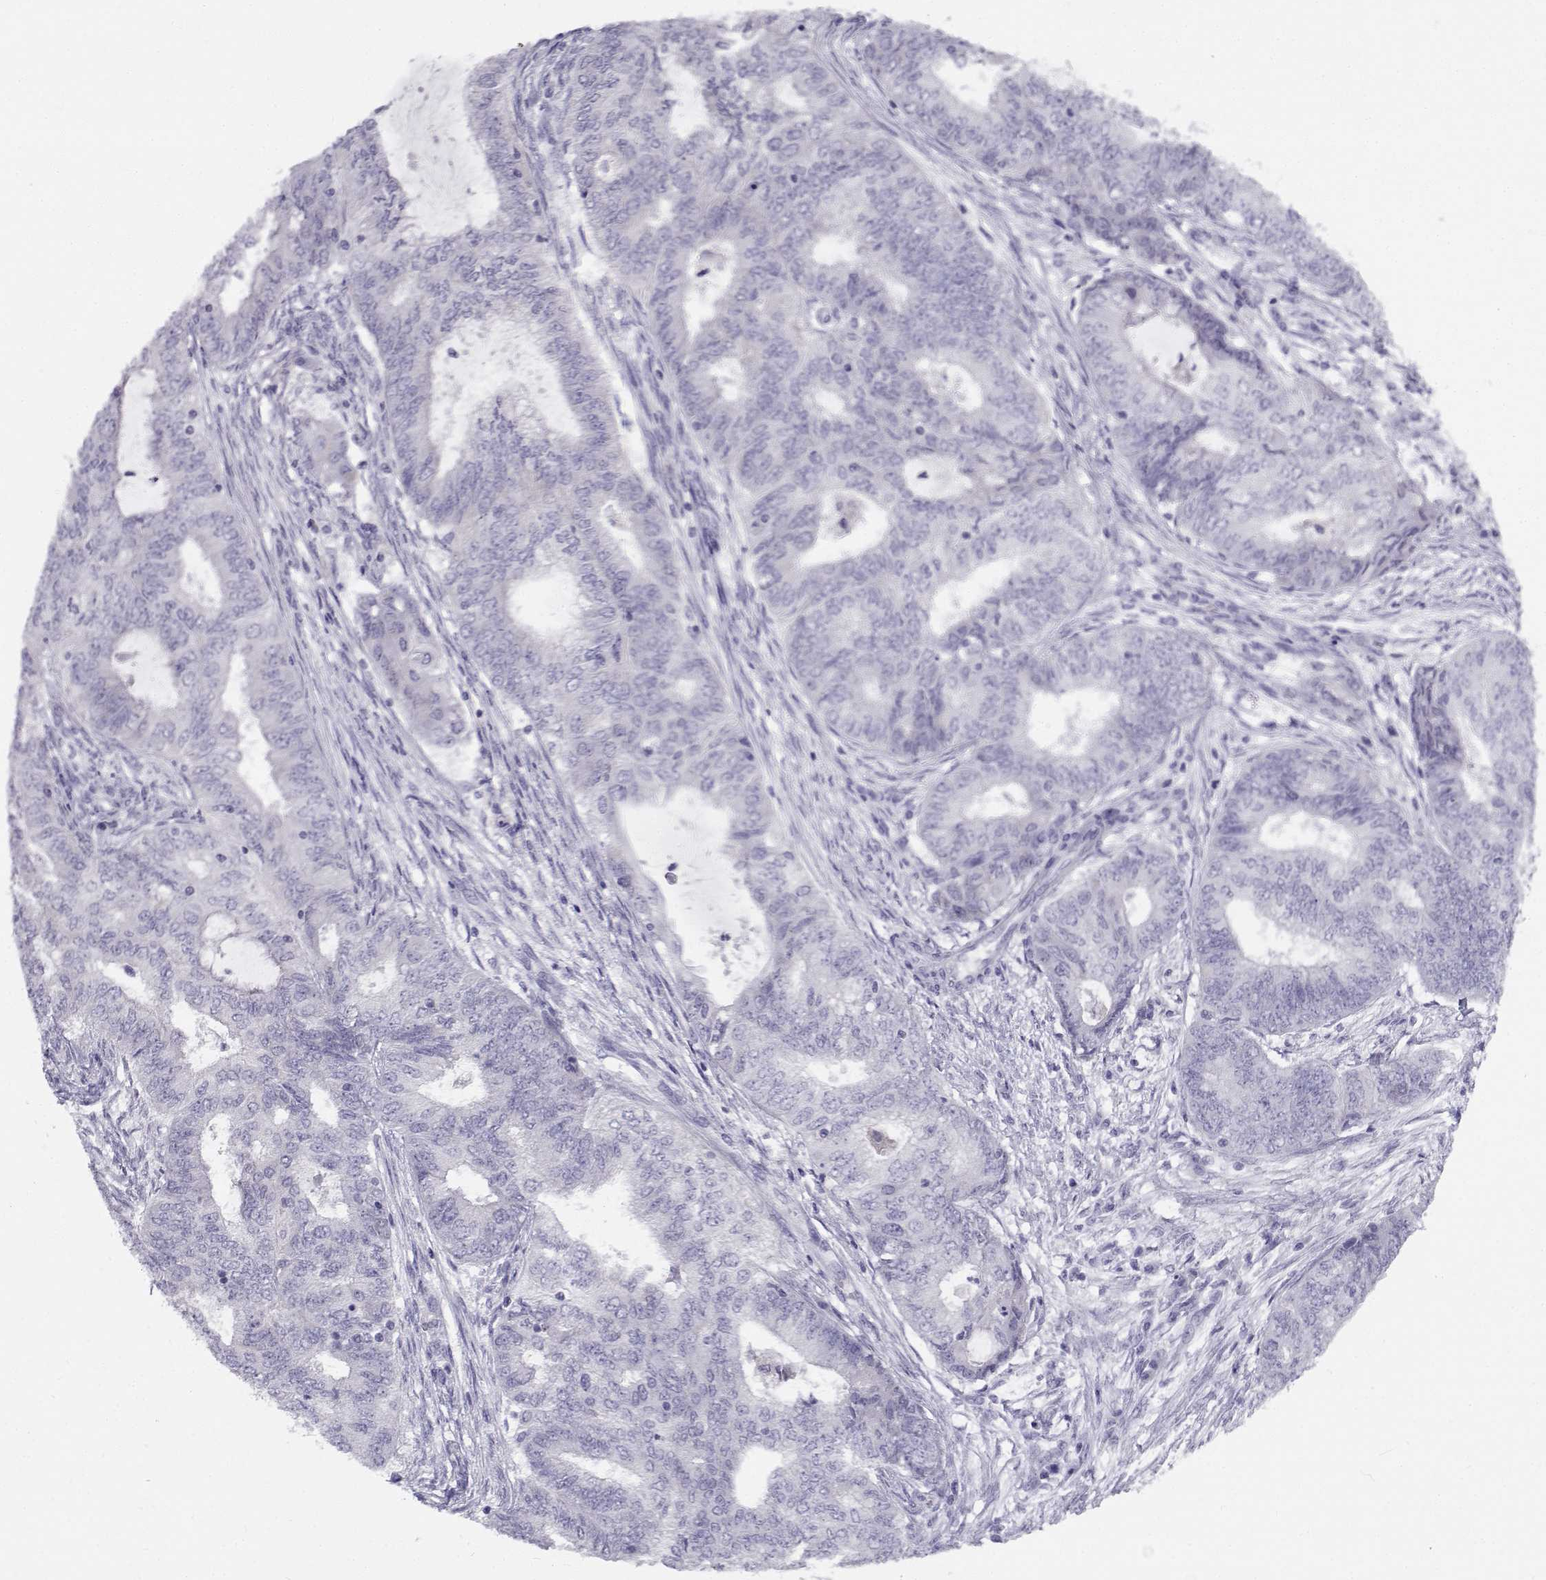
{"staining": {"intensity": "negative", "quantity": "none", "location": "none"}, "tissue": "endometrial cancer", "cell_type": "Tumor cells", "image_type": "cancer", "snomed": [{"axis": "morphology", "description": "Adenocarcinoma, NOS"}, {"axis": "topography", "description": "Endometrium"}], "caption": "Immunohistochemical staining of endometrial adenocarcinoma displays no significant staining in tumor cells. (Stains: DAB IHC with hematoxylin counter stain, Microscopy: brightfield microscopy at high magnification).", "gene": "FAM166A", "patient": {"sex": "female", "age": 62}}